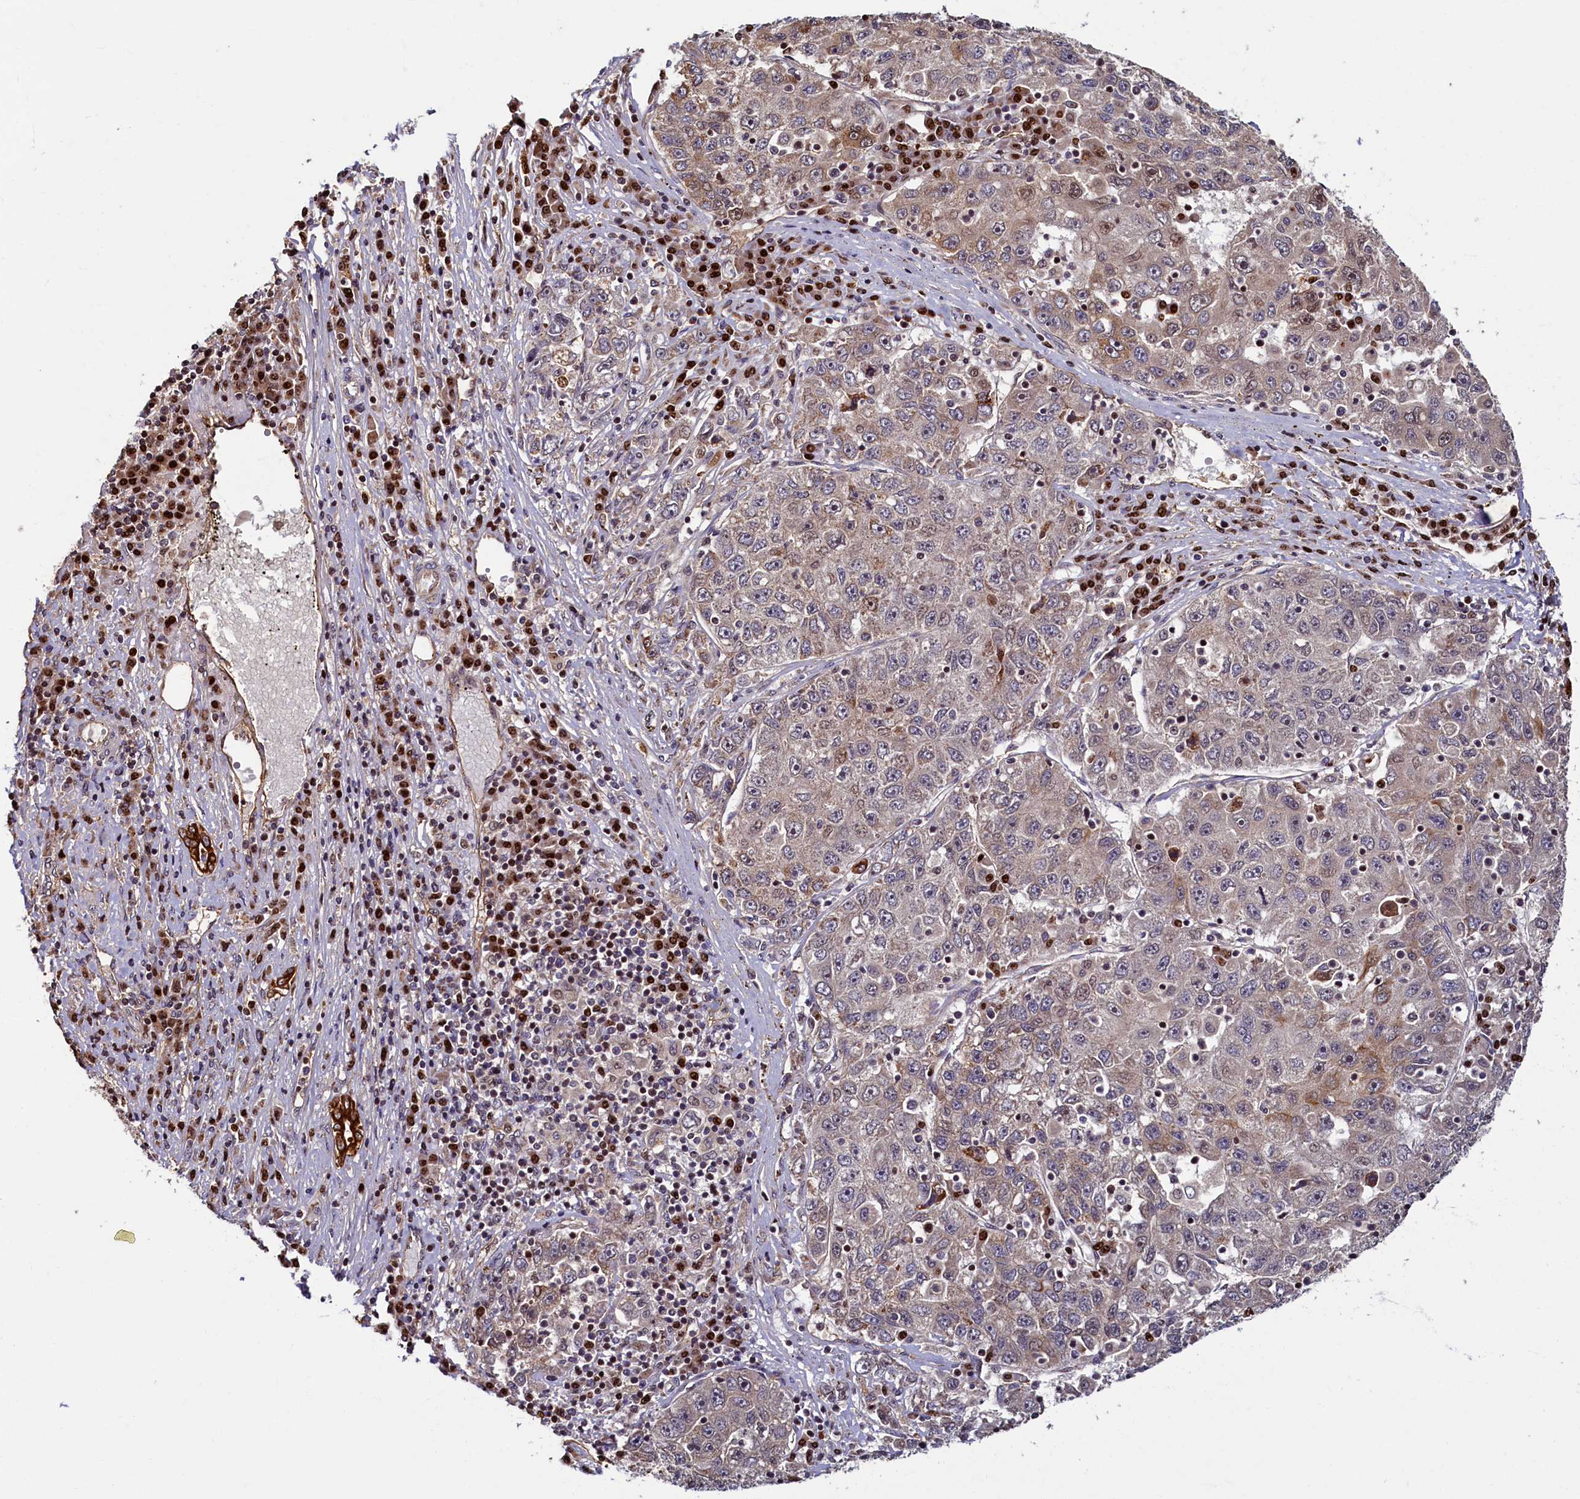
{"staining": {"intensity": "weak", "quantity": "<25%", "location": "cytoplasmic/membranous,nuclear"}, "tissue": "liver cancer", "cell_type": "Tumor cells", "image_type": "cancer", "snomed": [{"axis": "morphology", "description": "Carcinoma, Hepatocellular, NOS"}, {"axis": "topography", "description": "Liver"}], "caption": "A photomicrograph of human liver cancer is negative for staining in tumor cells. The staining was performed using DAB to visualize the protein expression in brown, while the nuclei were stained in blue with hematoxylin (Magnification: 20x).", "gene": "NCKAP5L", "patient": {"sex": "male", "age": 49}}